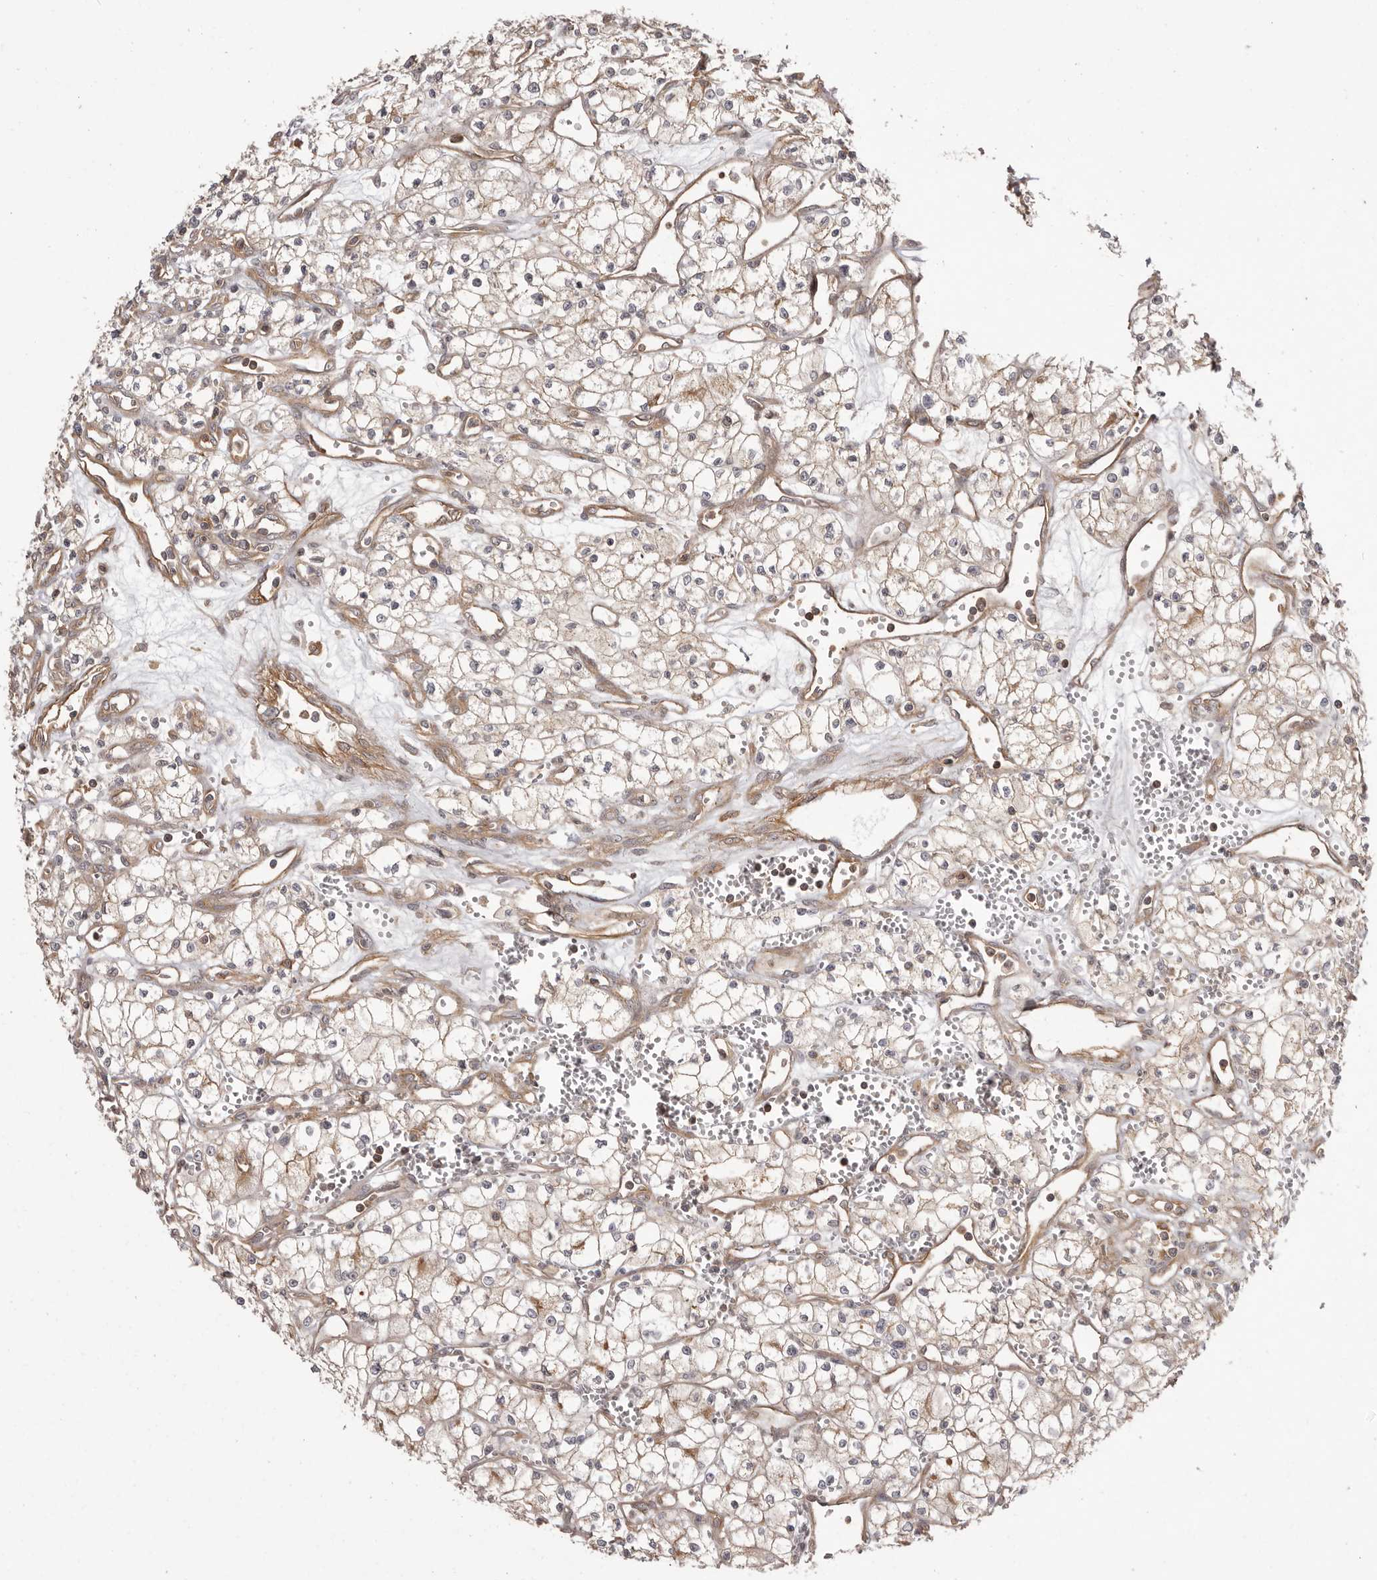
{"staining": {"intensity": "weak", "quantity": "<25%", "location": "cytoplasmic/membranous"}, "tissue": "renal cancer", "cell_type": "Tumor cells", "image_type": "cancer", "snomed": [{"axis": "morphology", "description": "Adenocarcinoma, NOS"}, {"axis": "topography", "description": "Kidney"}], "caption": "Immunohistochemistry (IHC) micrograph of neoplastic tissue: renal cancer stained with DAB (3,3'-diaminobenzidine) displays no significant protein positivity in tumor cells.", "gene": "NFKBIA", "patient": {"sex": "male", "age": 59}}